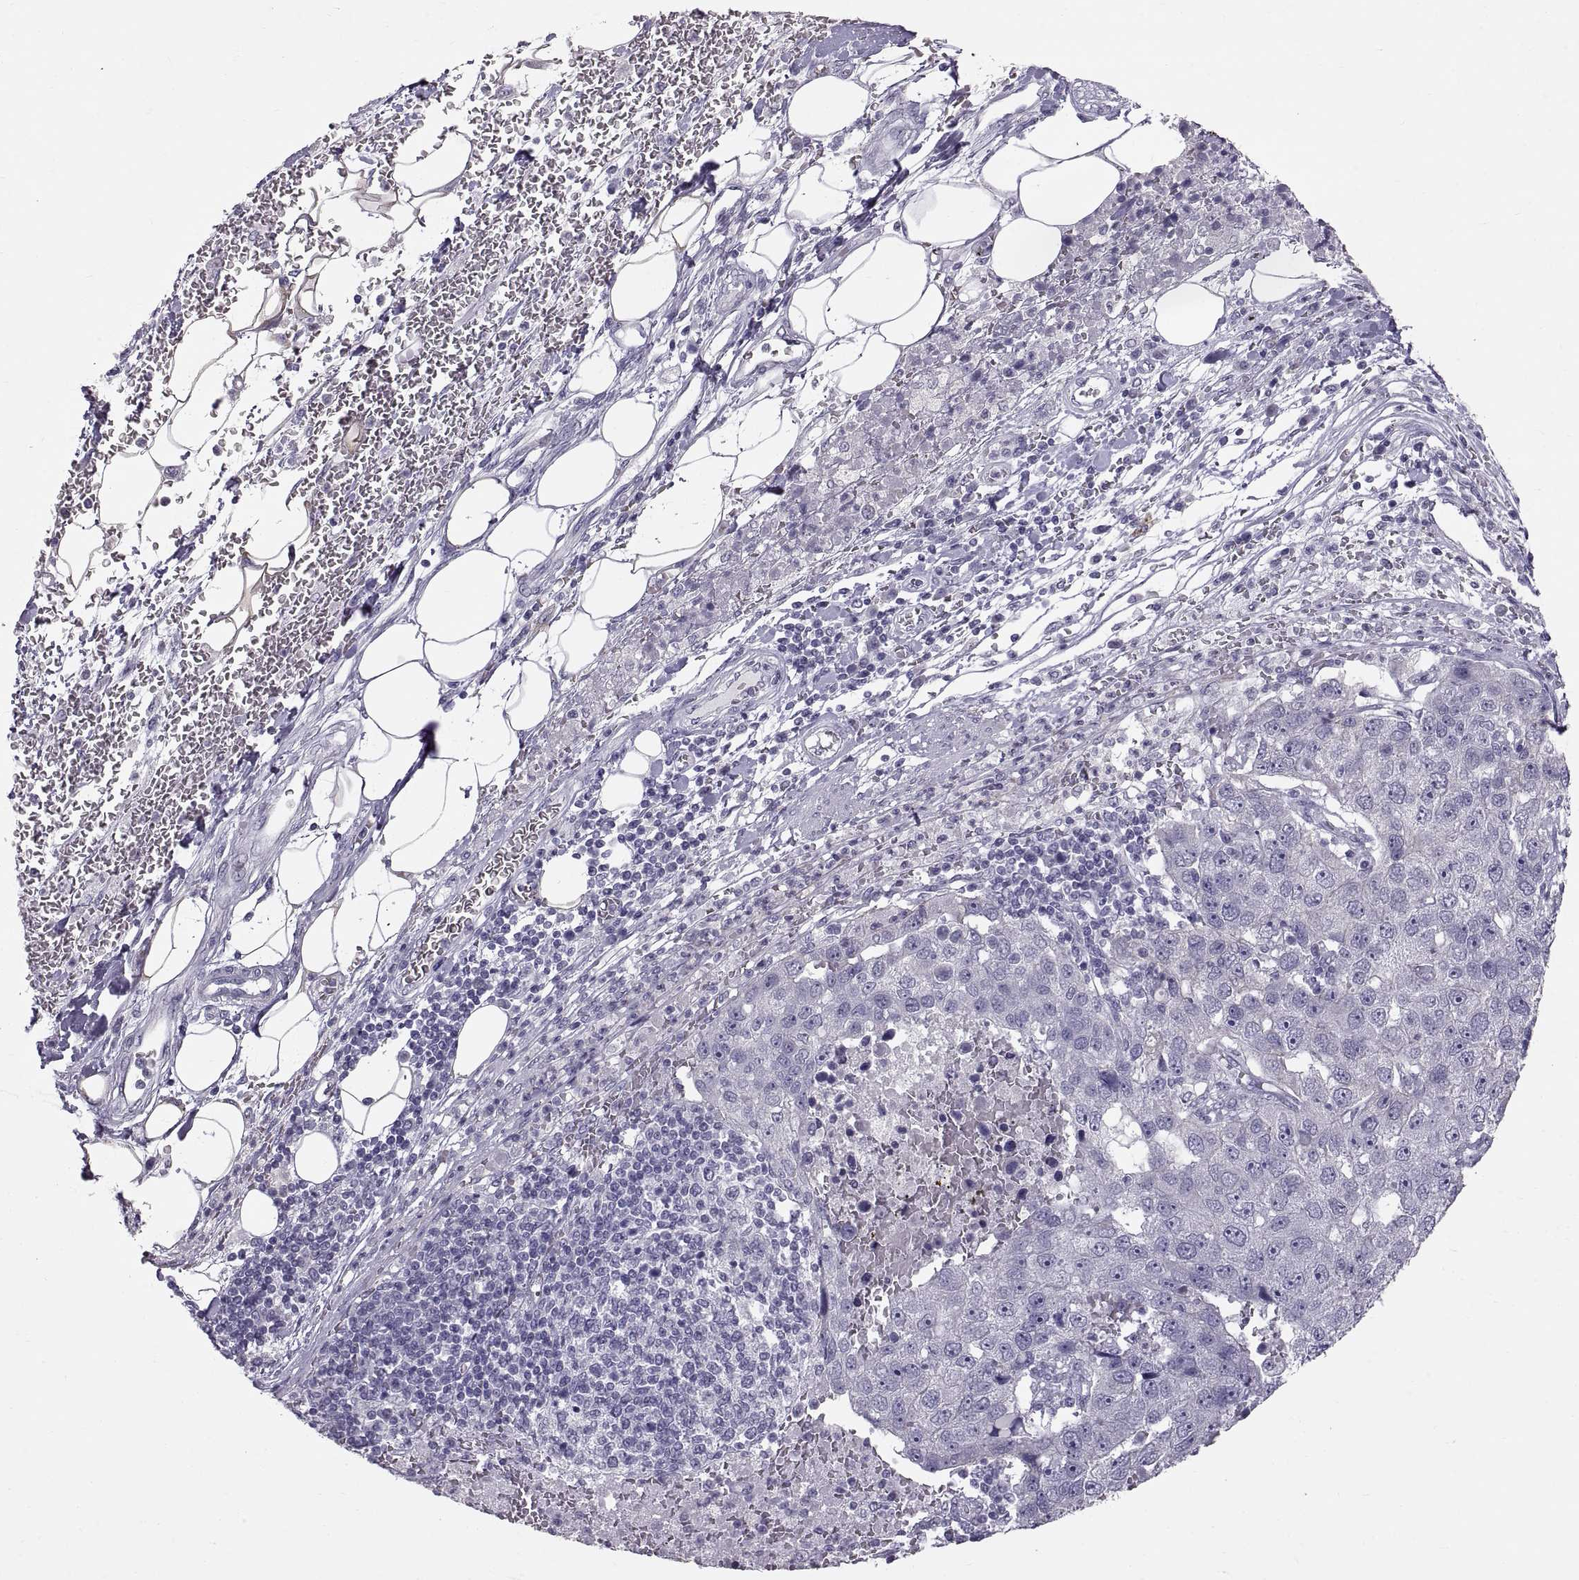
{"staining": {"intensity": "negative", "quantity": "none", "location": "none"}, "tissue": "pancreatic cancer", "cell_type": "Tumor cells", "image_type": "cancer", "snomed": [{"axis": "morphology", "description": "Adenocarcinoma, NOS"}, {"axis": "topography", "description": "Pancreas"}], "caption": "Immunohistochemistry (IHC) image of pancreatic adenocarcinoma stained for a protein (brown), which exhibits no positivity in tumor cells.", "gene": "SPACDR", "patient": {"sex": "female", "age": 61}}